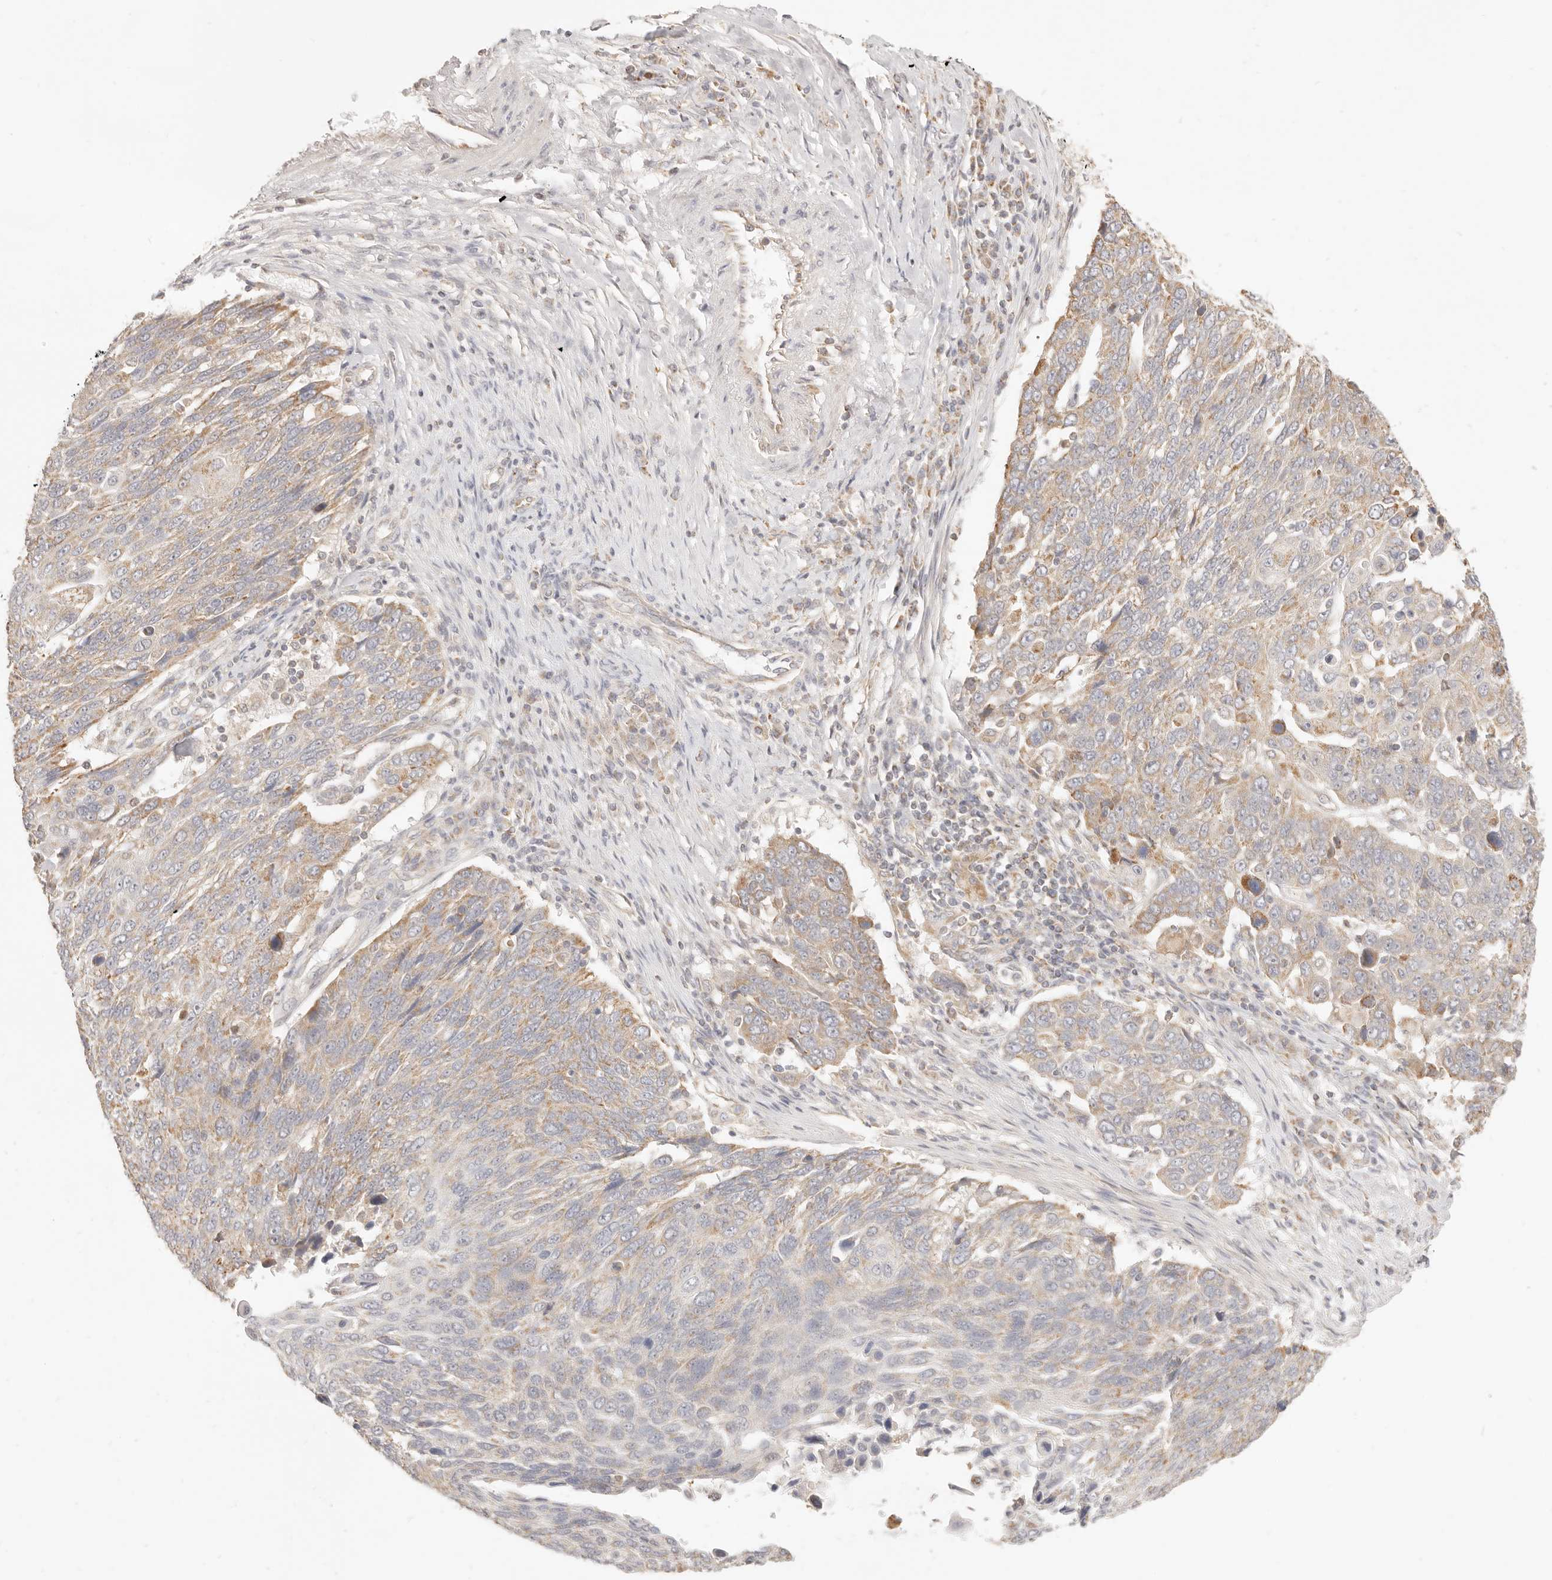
{"staining": {"intensity": "moderate", "quantity": "25%-75%", "location": "cytoplasmic/membranous"}, "tissue": "lung cancer", "cell_type": "Tumor cells", "image_type": "cancer", "snomed": [{"axis": "morphology", "description": "Squamous cell carcinoma, NOS"}, {"axis": "topography", "description": "Lung"}], "caption": "Tumor cells exhibit medium levels of moderate cytoplasmic/membranous positivity in about 25%-75% of cells in lung cancer (squamous cell carcinoma).", "gene": "CPLANE2", "patient": {"sex": "male", "age": 66}}